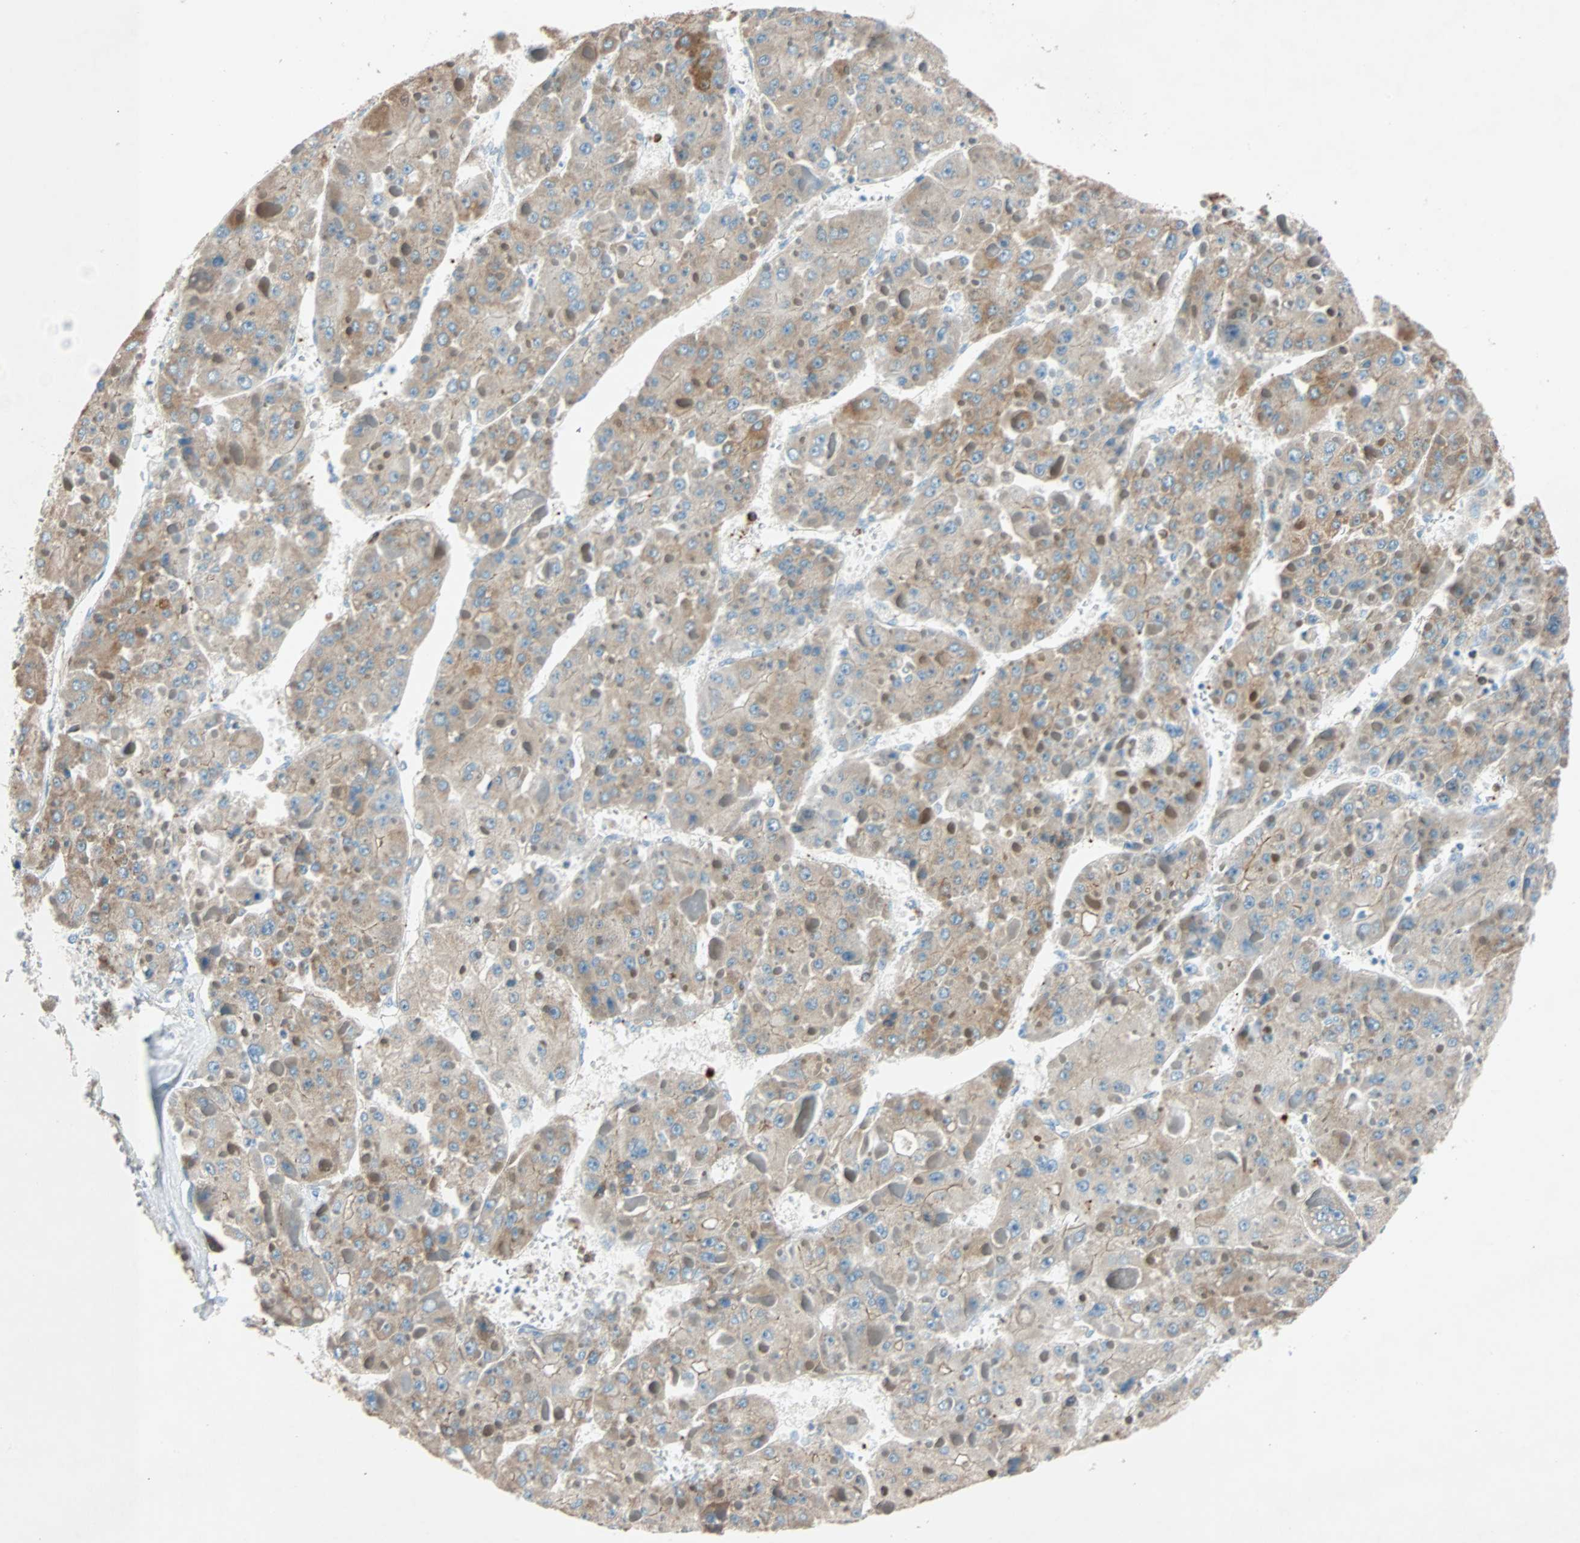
{"staining": {"intensity": "moderate", "quantity": ">75%", "location": "cytoplasmic/membranous,nuclear"}, "tissue": "liver cancer", "cell_type": "Tumor cells", "image_type": "cancer", "snomed": [{"axis": "morphology", "description": "Carcinoma, Hepatocellular, NOS"}, {"axis": "topography", "description": "Liver"}], "caption": "An immunohistochemistry (IHC) micrograph of neoplastic tissue is shown. Protein staining in brown highlights moderate cytoplasmic/membranous and nuclear positivity in liver cancer (hepatocellular carcinoma) within tumor cells.", "gene": "LY6G6F", "patient": {"sex": "female", "age": 73}}